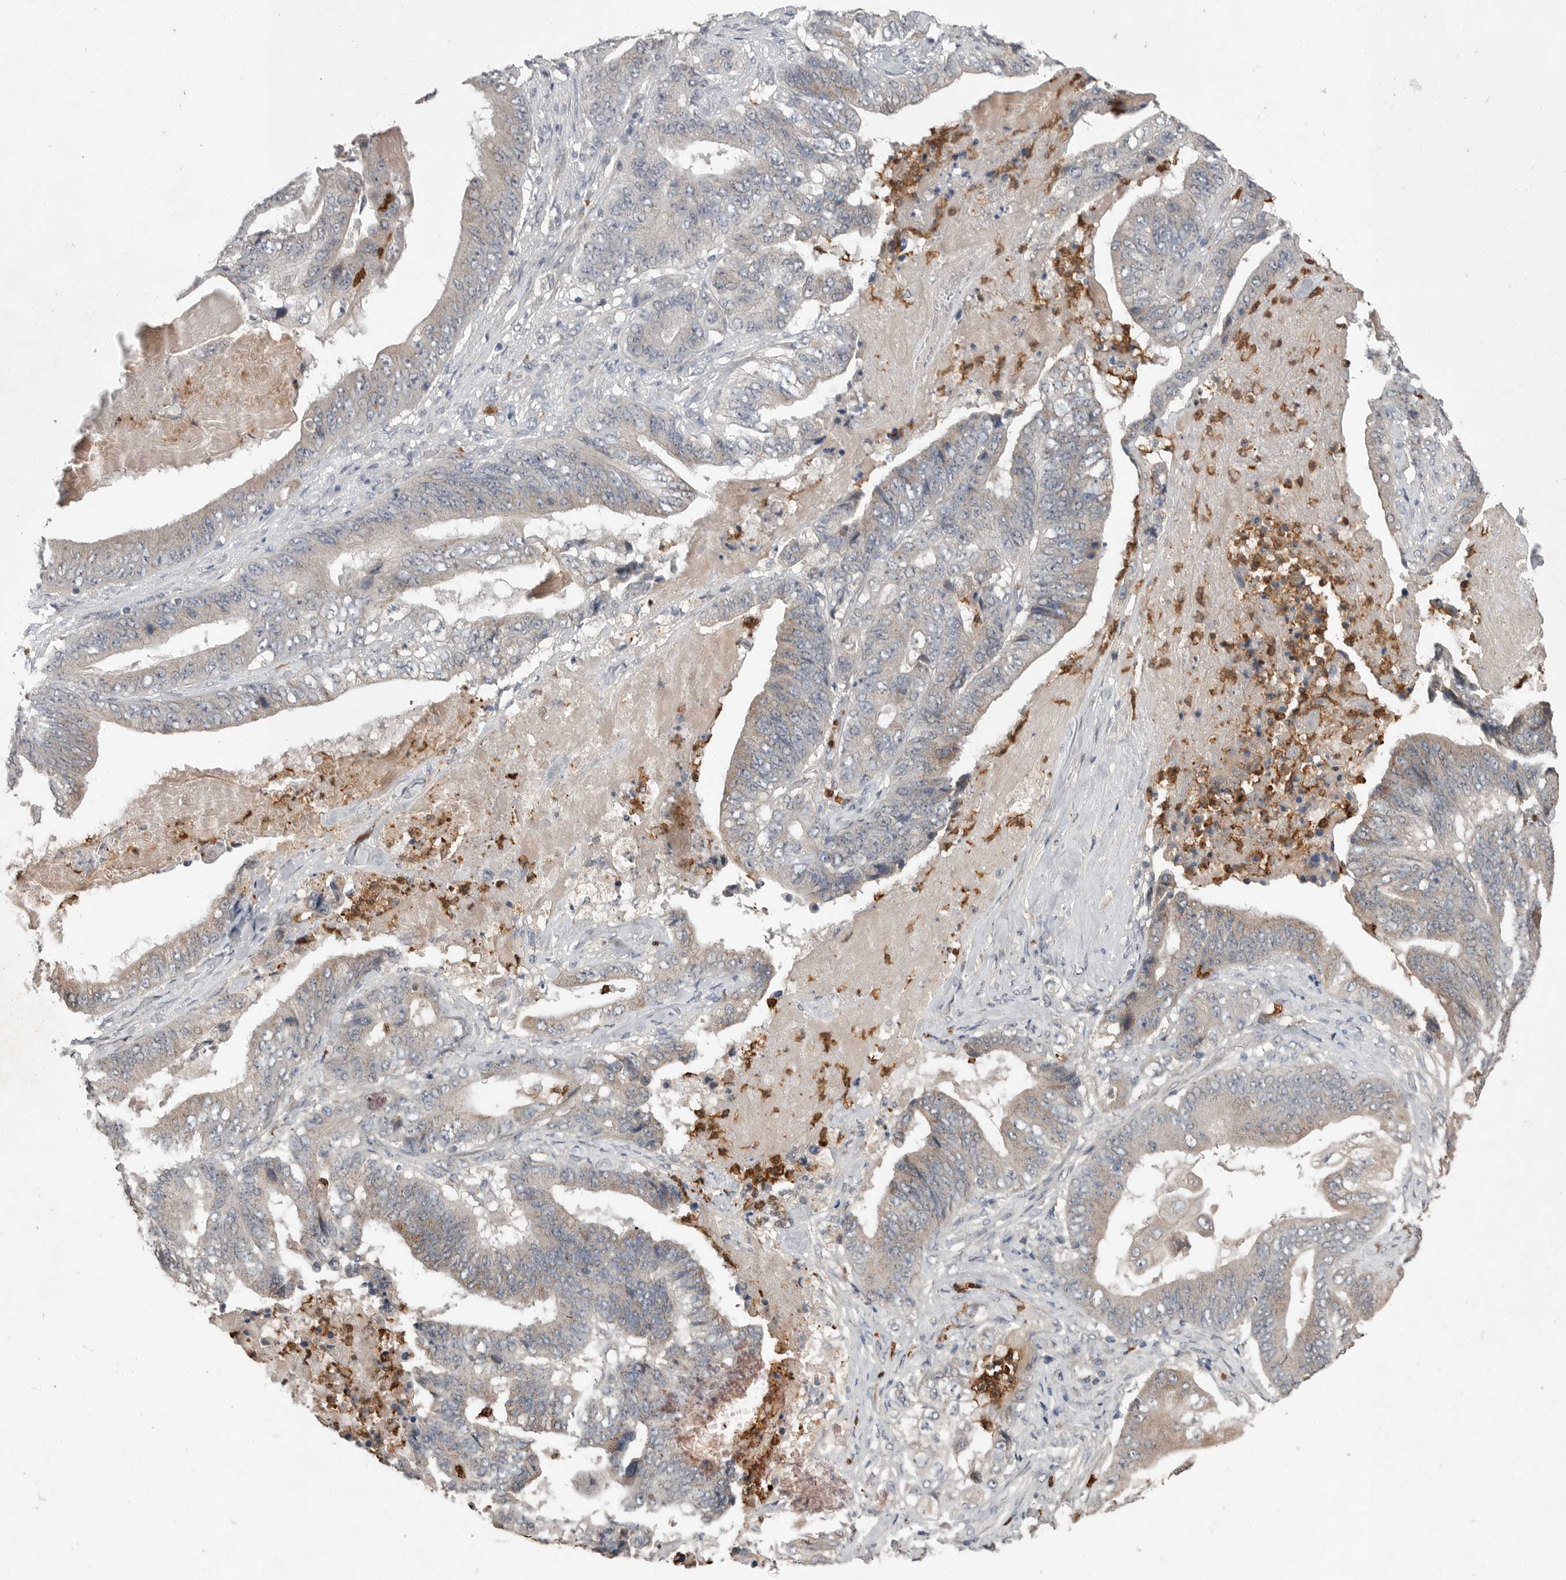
{"staining": {"intensity": "weak", "quantity": "25%-75%", "location": "cytoplasmic/membranous"}, "tissue": "stomach cancer", "cell_type": "Tumor cells", "image_type": "cancer", "snomed": [{"axis": "morphology", "description": "Adenocarcinoma, NOS"}, {"axis": "topography", "description": "Stomach"}], "caption": "DAB immunohistochemical staining of stomach cancer (adenocarcinoma) displays weak cytoplasmic/membranous protein staining in approximately 25%-75% of tumor cells.", "gene": "SCP2", "patient": {"sex": "female", "age": 73}}